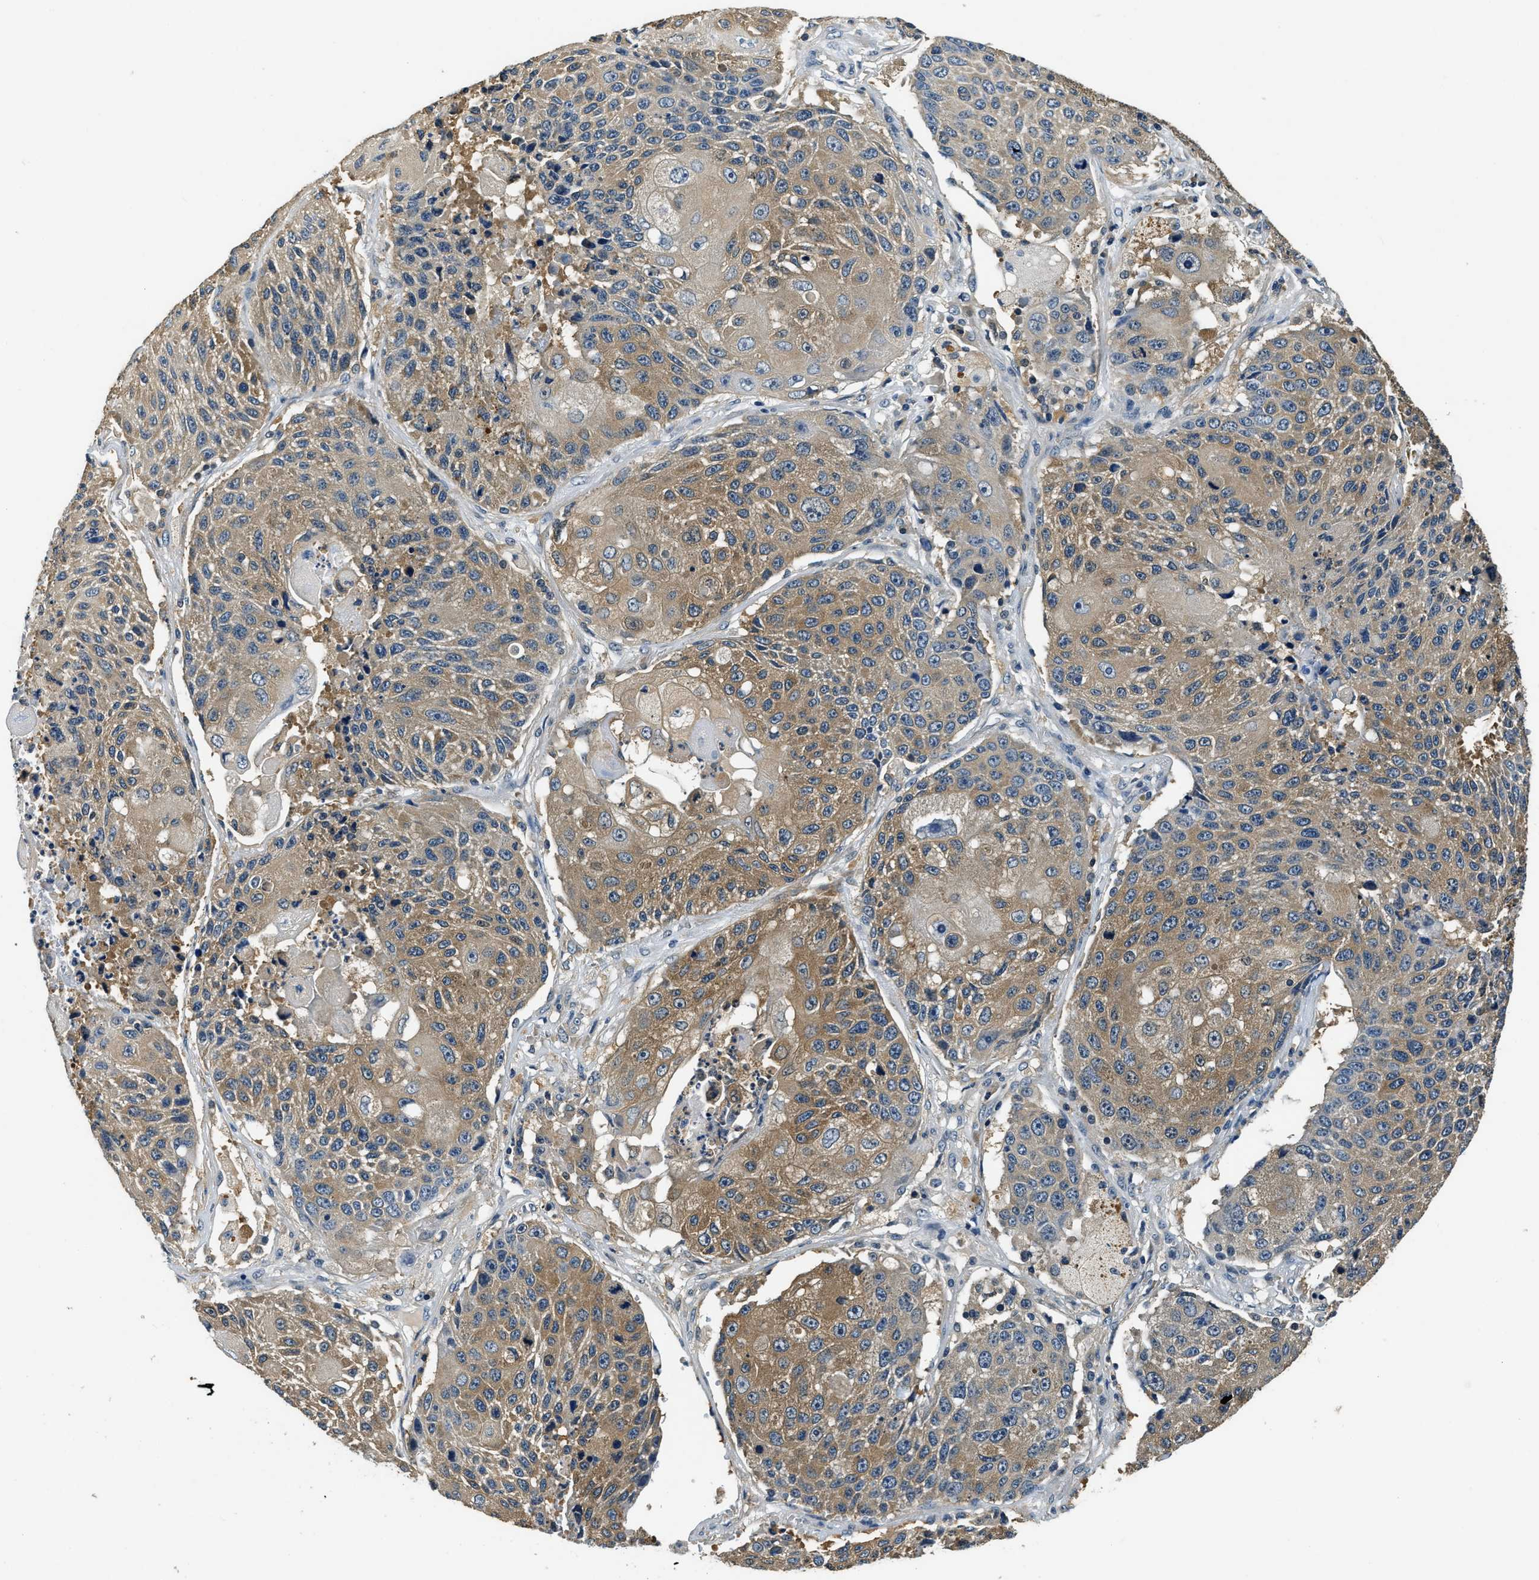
{"staining": {"intensity": "moderate", "quantity": ">75%", "location": "cytoplasmic/membranous"}, "tissue": "lung cancer", "cell_type": "Tumor cells", "image_type": "cancer", "snomed": [{"axis": "morphology", "description": "Squamous cell carcinoma, NOS"}, {"axis": "topography", "description": "Lung"}], "caption": "This histopathology image demonstrates IHC staining of lung cancer, with medium moderate cytoplasmic/membranous staining in about >75% of tumor cells.", "gene": "RESF1", "patient": {"sex": "male", "age": 61}}